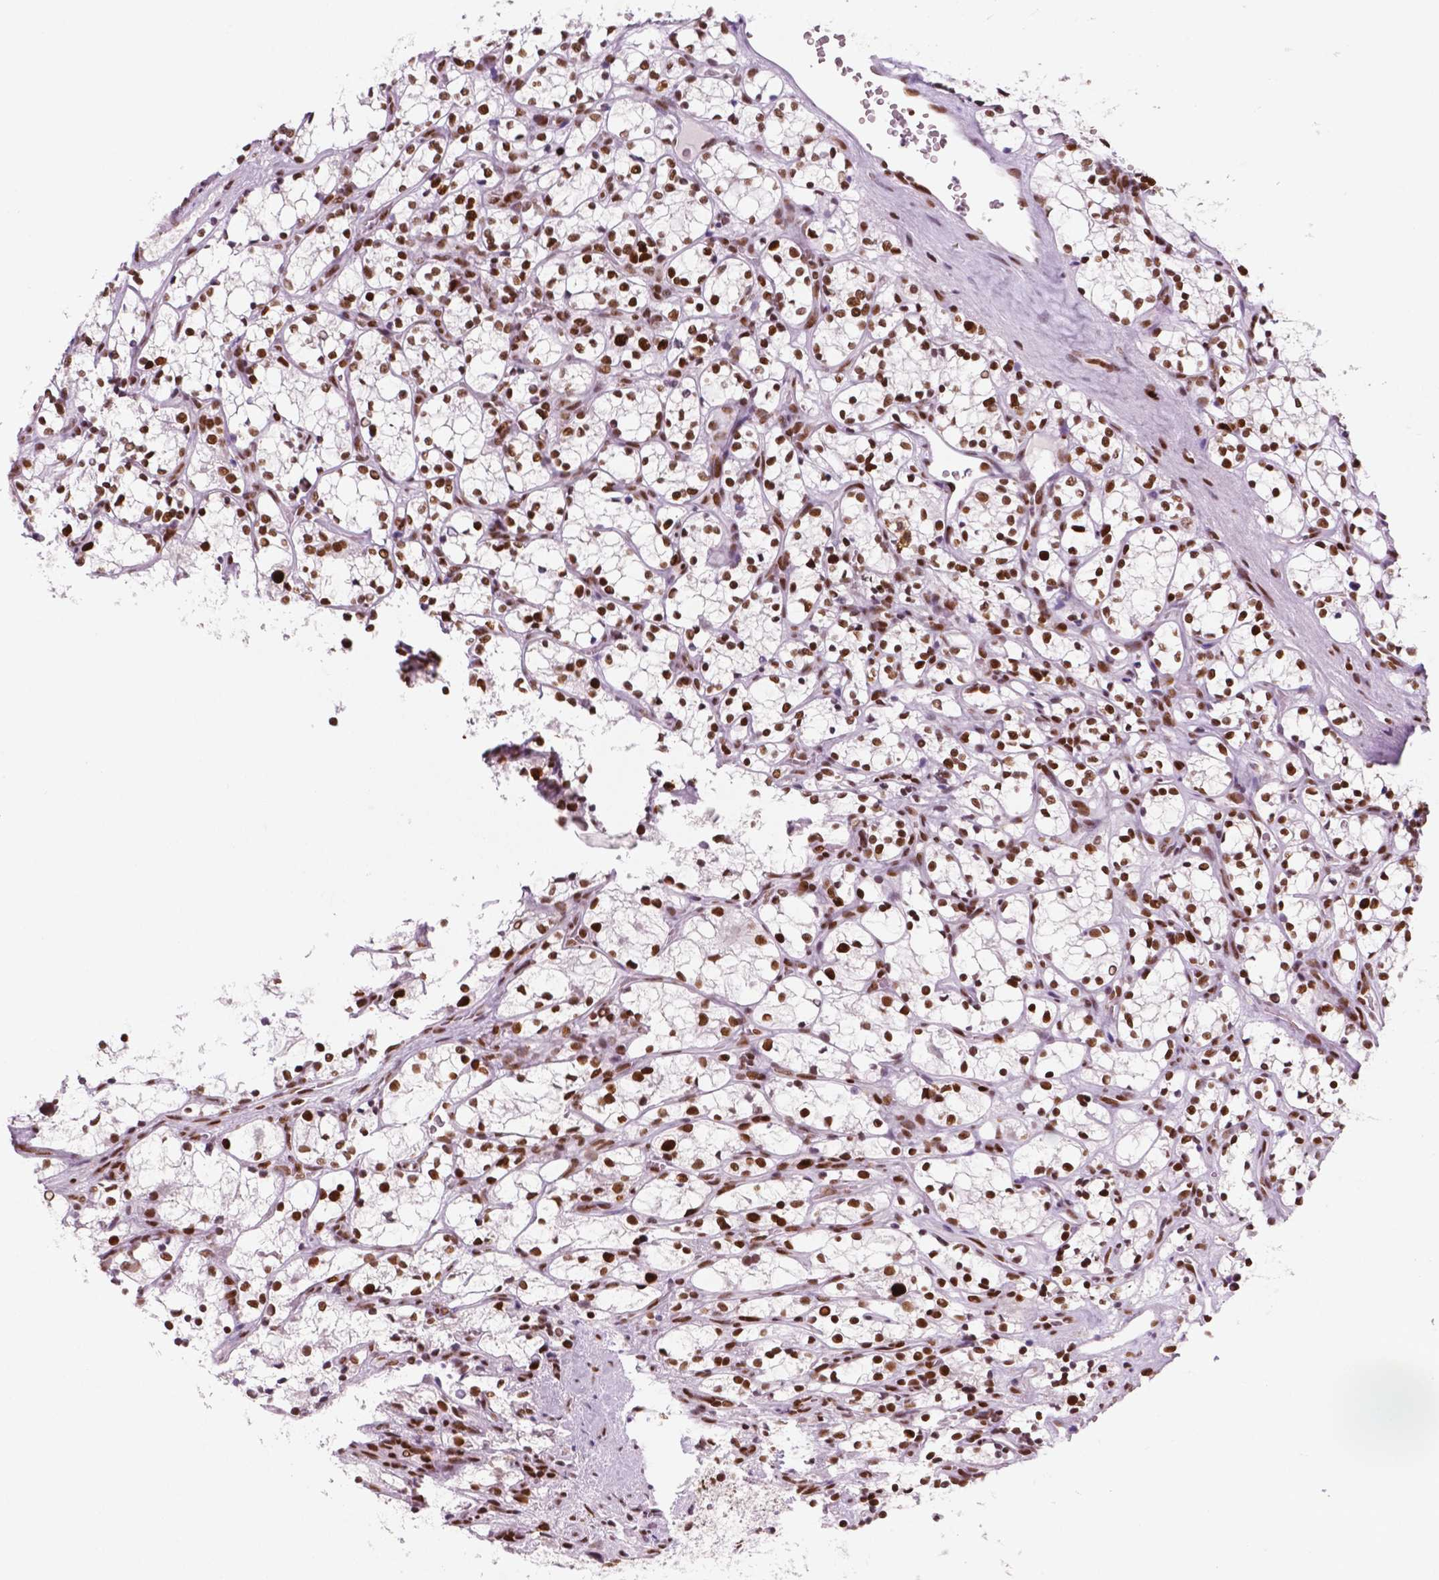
{"staining": {"intensity": "strong", "quantity": ">75%", "location": "nuclear"}, "tissue": "renal cancer", "cell_type": "Tumor cells", "image_type": "cancer", "snomed": [{"axis": "morphology", "description": "Adenocarcinoma, NOS"}, {"axis": "topography", "description": "Kidney"}], "caption": "Tumor cells exhibit high levels of strong nuclear staining in about >75% of cells in human adenocarcinoma (renal).", "gene": "MSH6", "patient": {"sex": "female", "age": 69}}